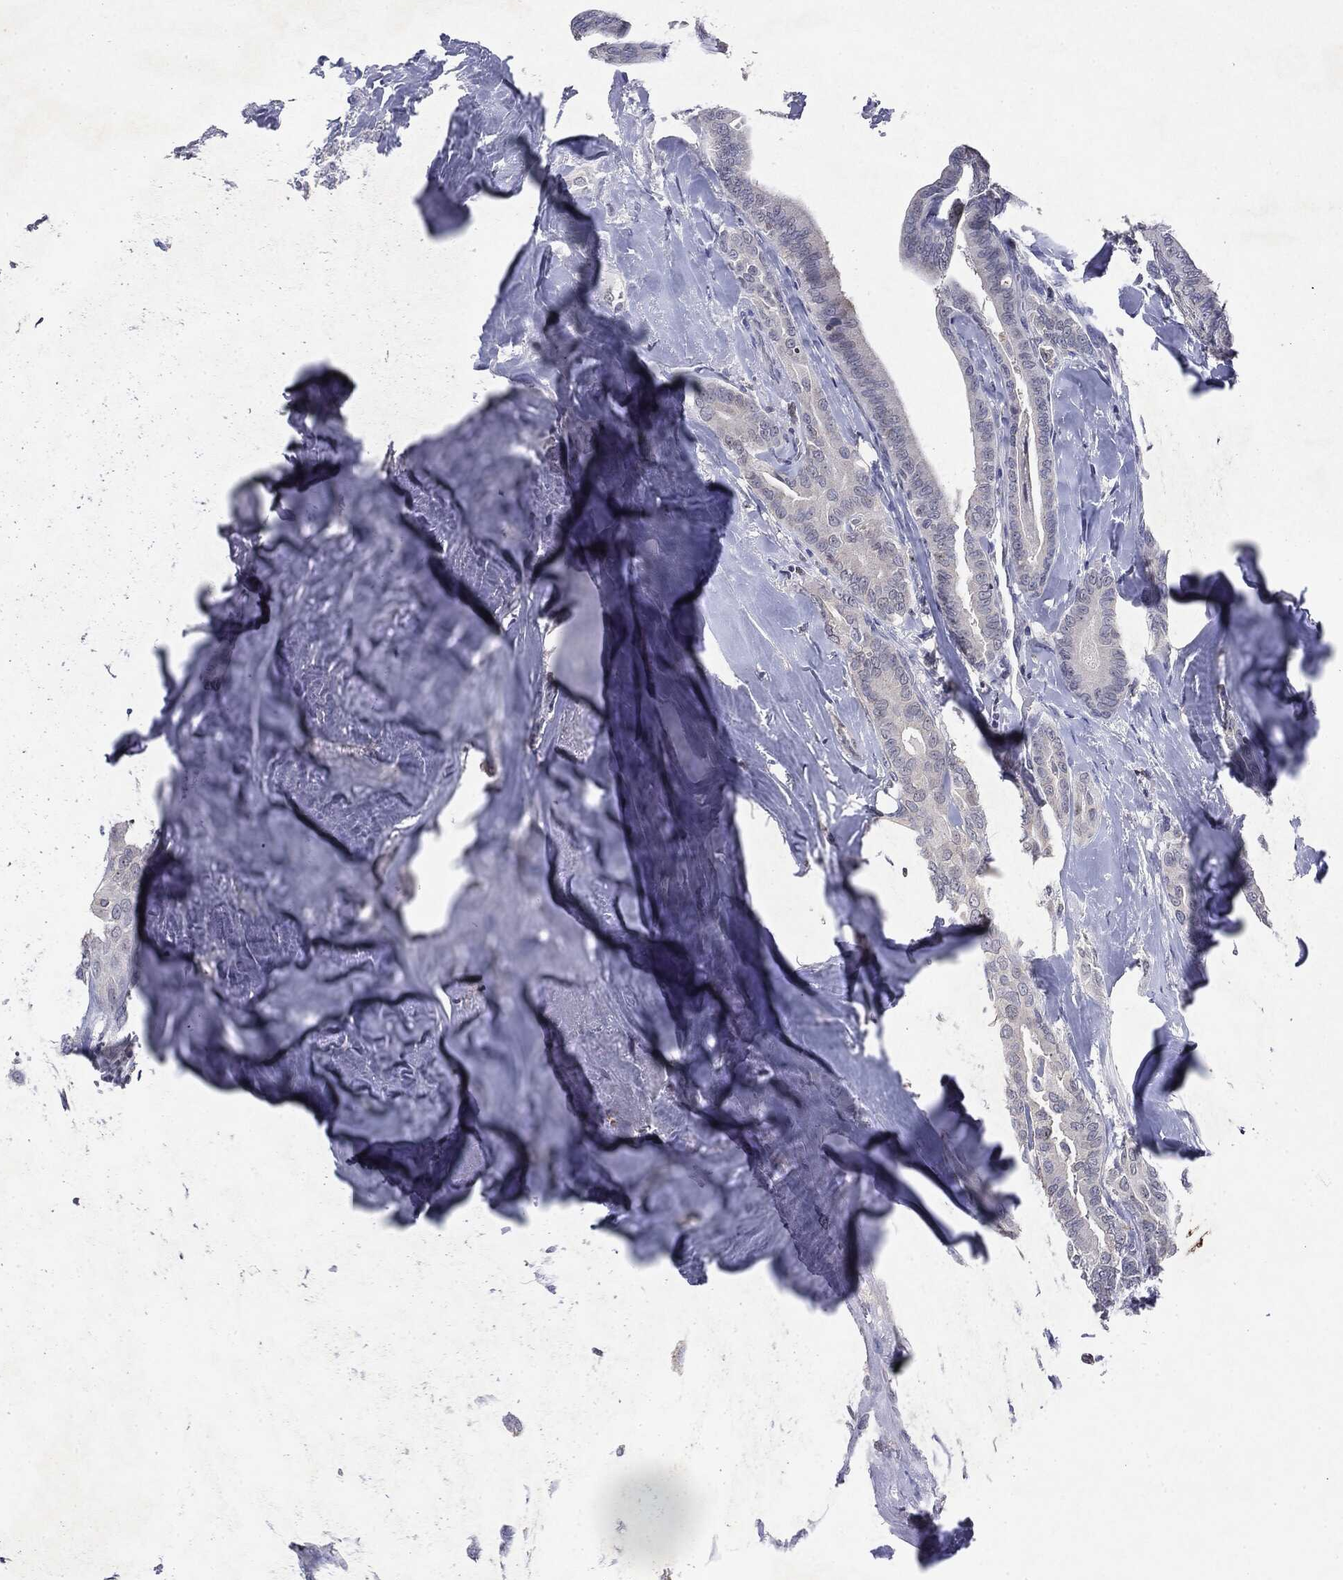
{"staining": {"intensity": "negative", "quantity": "none", "location": "none"}, "tissue": "thyroid cancer", "cell_type": "Tumor cells", "image_type": "cancer", "snomed": [{"axis": "morphology", "description": "Papillary adenocarcinoma, NOS"}, {"axis": "topography", "description": "Thyroid gland"}], "caption": "IHC histopathology image of human papillary adenocarcinoma (thyroid) stained for a protein (brown), which reveals no staining in tumor cells.", "gene": "KIF2C", "patient": {"sex": "male", "age": 61}}